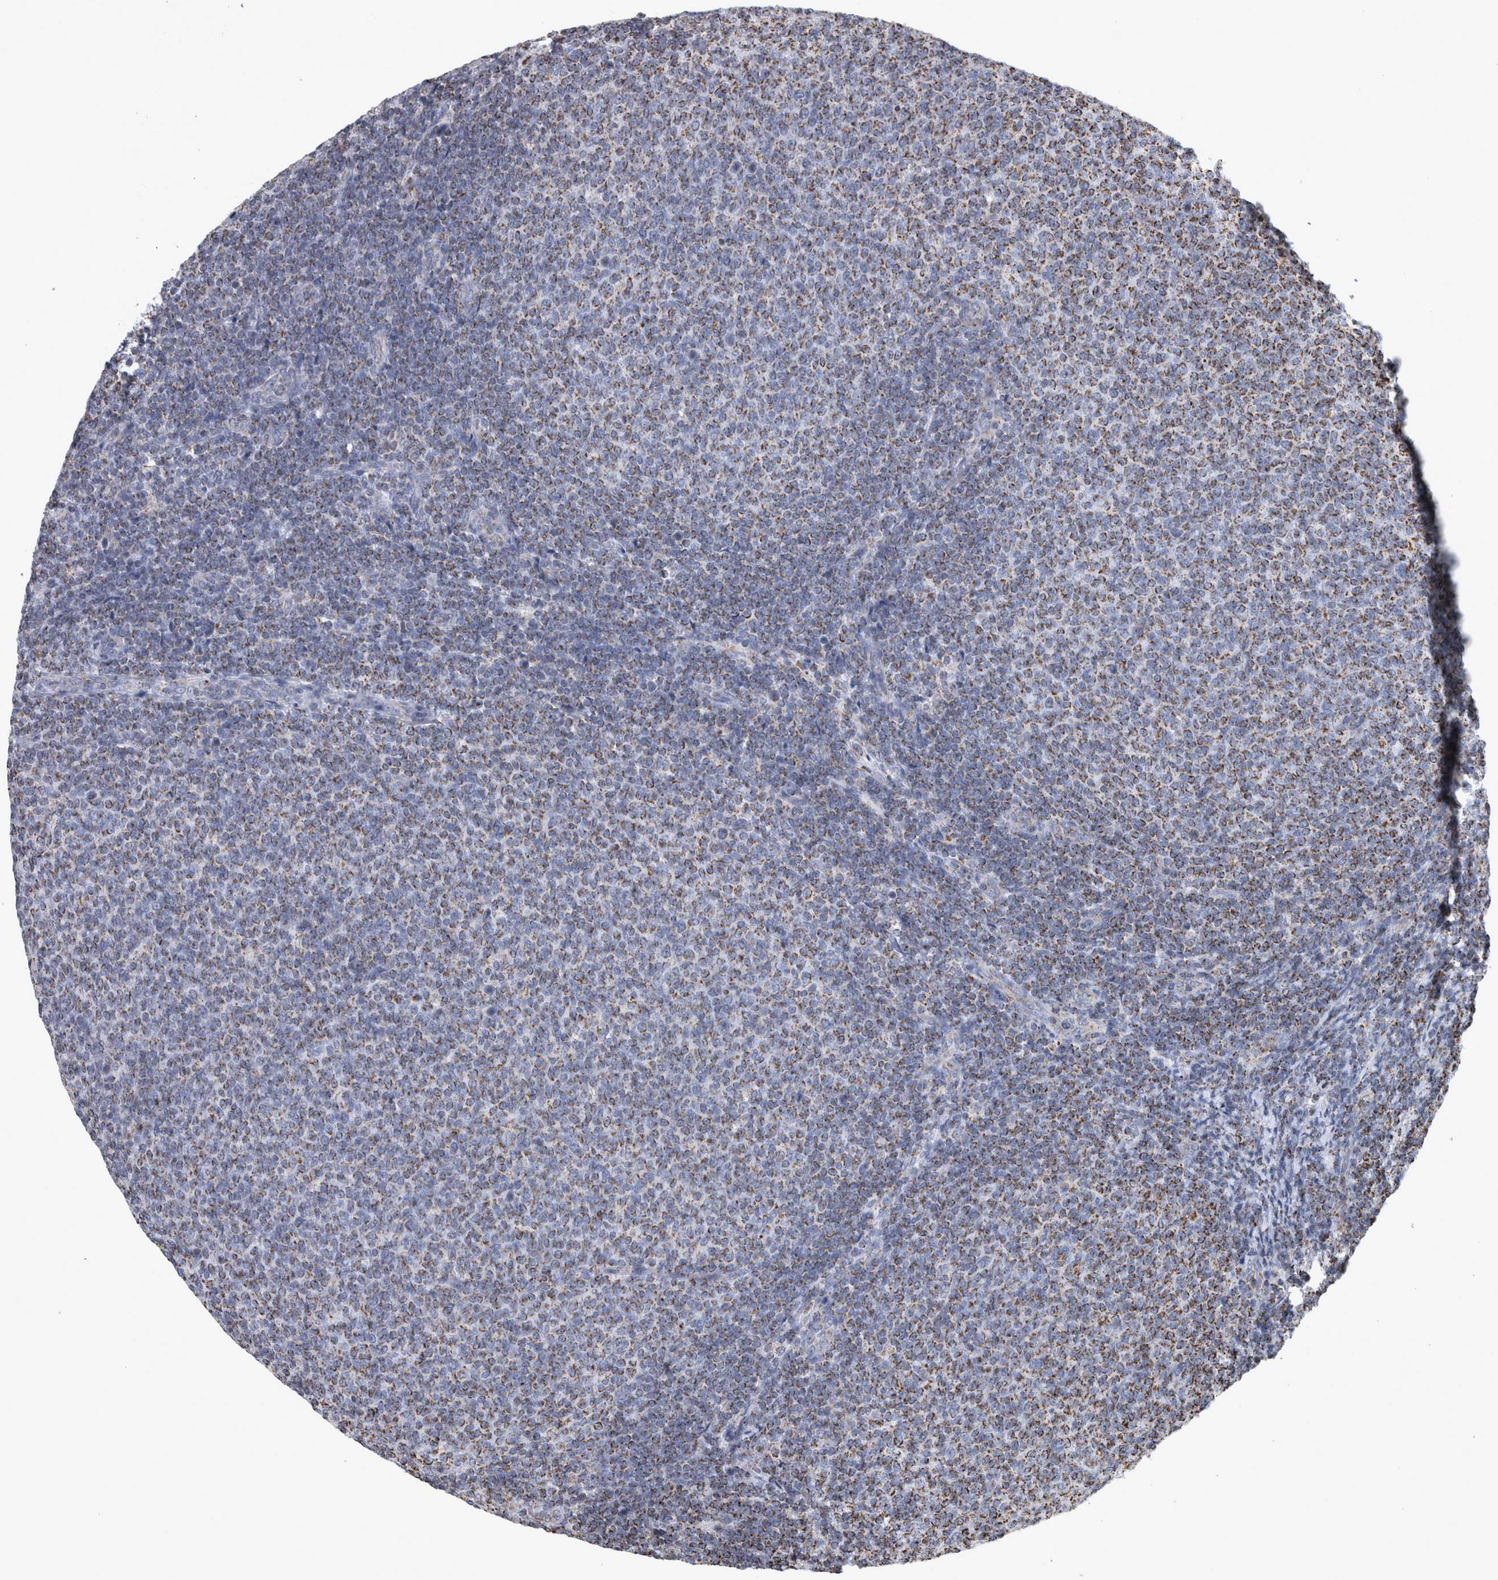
{"staining": {"intensity": "moderate", "quantity": "25%-75%", "location": "cytoplasmic/membranous"}, "tissue": "lymphoma", "cell_type": "Tumor cells", "image_type": "cancer", "snomed": [{"axis": "morphology", "description": "Malignant lymphoma, non-Hodgkin's type, Low grade"}, {"axis": "topography", "description": "Lymph node"}], "caption": "Immunohistochemical staining of human low-grade malignant lymphoma, non-Hodgkin's type demonstrates moderate cytoplasmic/membranous protein staining in approximately 25%-75% of tumor cells. (Stains: DAB in brown, nuclei in blue, Microscopy: brightfield microscopy at high magnification).", "gene": "MDH2", "patient": {"sex": "male", "age": 66}}